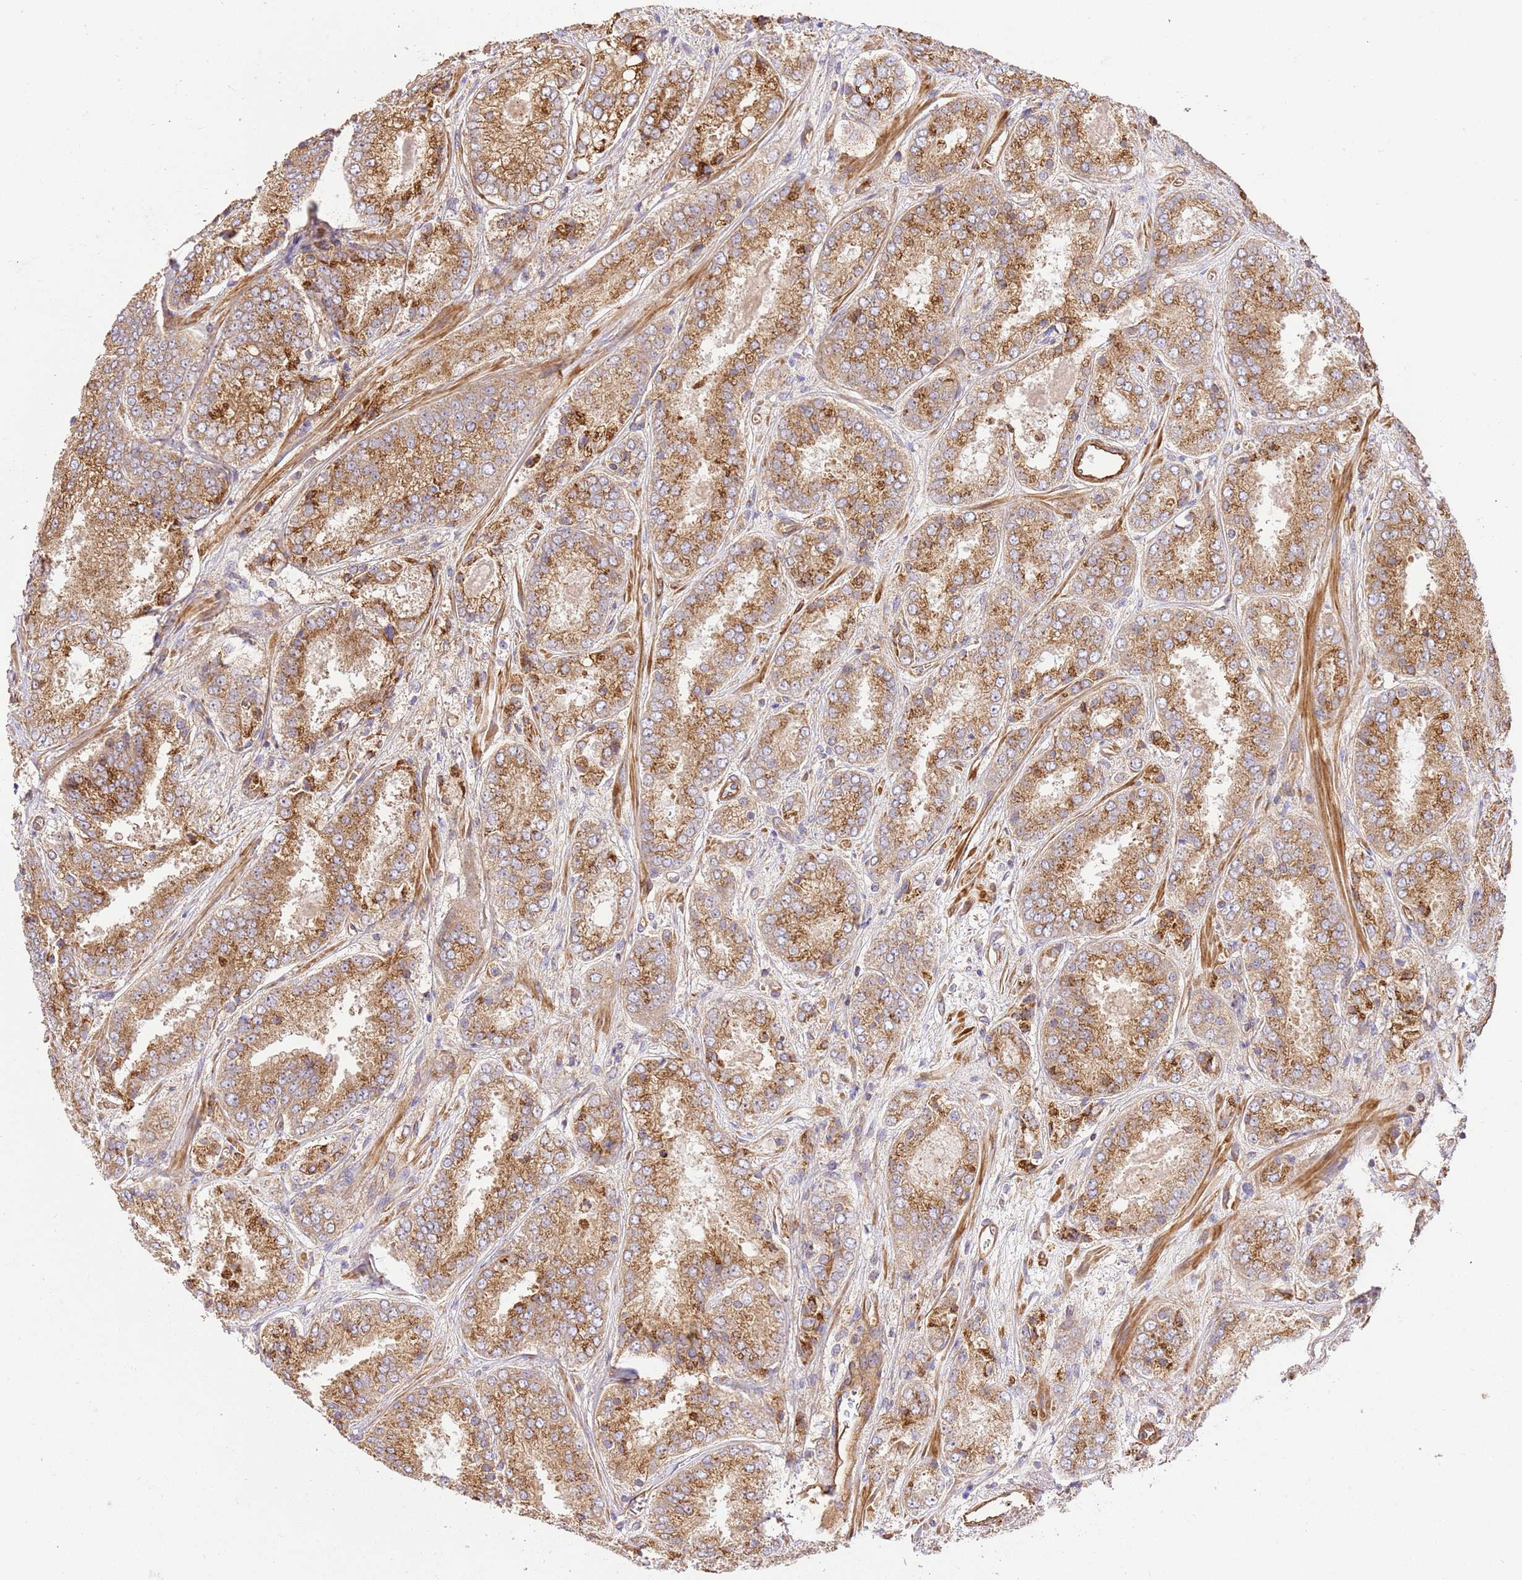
{"staining": {"intensity": "moderate", "quantity": ">75%", "location": "cytoplasmic/membranous"}, "tissue": "prostate cancer", "cell_type": "Tumor cells", "image_type": "cancer", "snomed": [{"axis": "morphology", "description": "Adenocarcinoma, High grade"}, {"axis": "topography", "description": "Prostate"}], "caption": "Brown immunohistochemical staining in prostate cancer exhibits moderate cytoplasmic/membranous expression in about >75% of tumor cells.", "gene": "ZBTB39", "patient": {"sex": "male", "age": 63}}